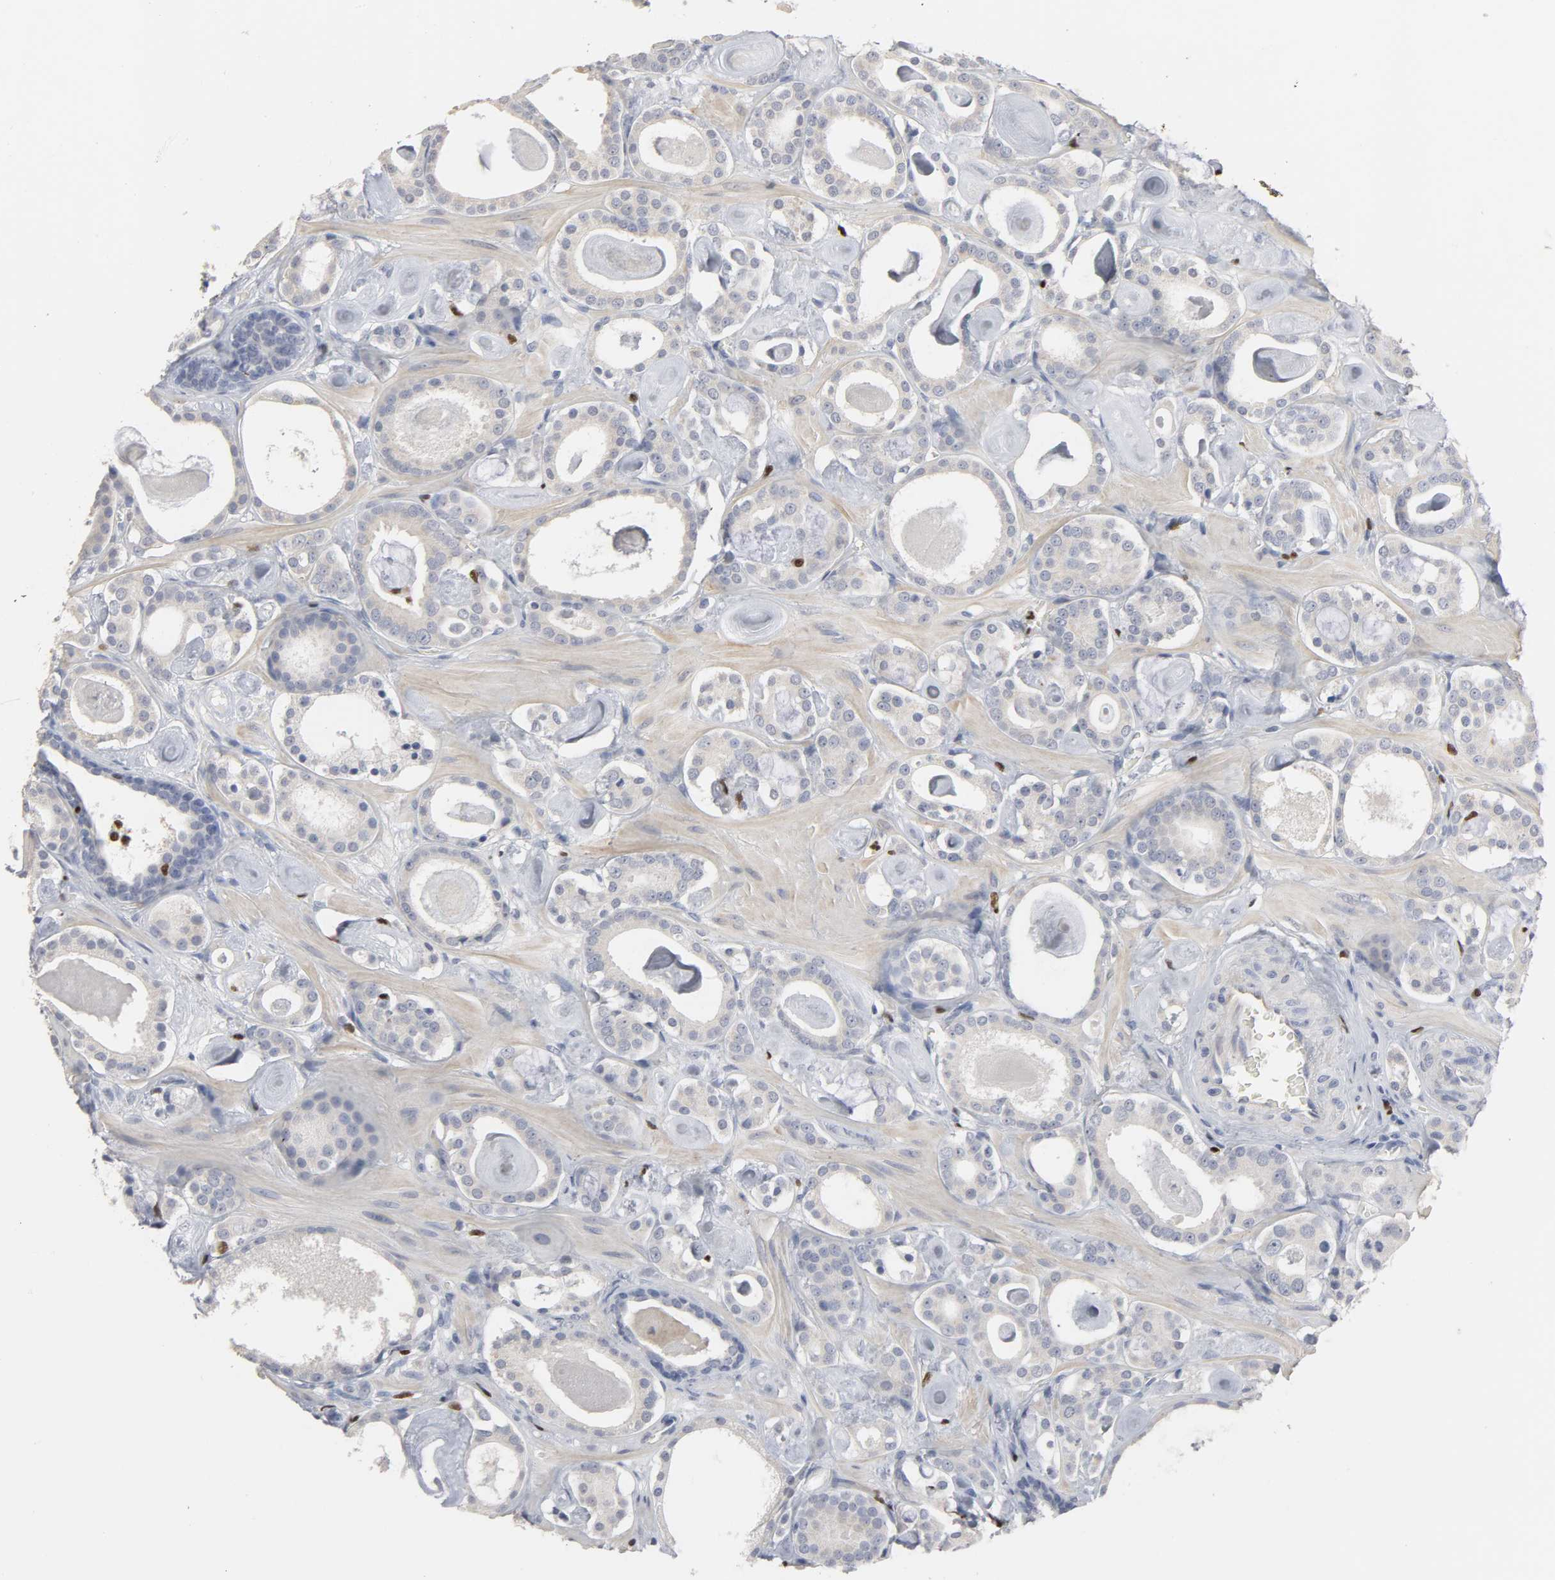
{"staining": {"intensity": "negative", "quantity": "none", "location": "none"}, "tissue": "prostate cancer", "cell_type": "Tumor cells", "image_type": "cancer", "snomed": [{"axis": "morphology", "description": "Adenocarcinoma, Low grade"}, {"axis": "topography", "description": "Prostate"}], "caption": "Immunohistochemistry (IHC) of prostate cancer (low-grade adenocarcinoma) demonstrates no positivity in tumor cells. (Immunohistochemistry (IHC), brightfield microscopy, high magnification).", "gene": "SPI1", "patient": {"sex": "male", "age": 57}}